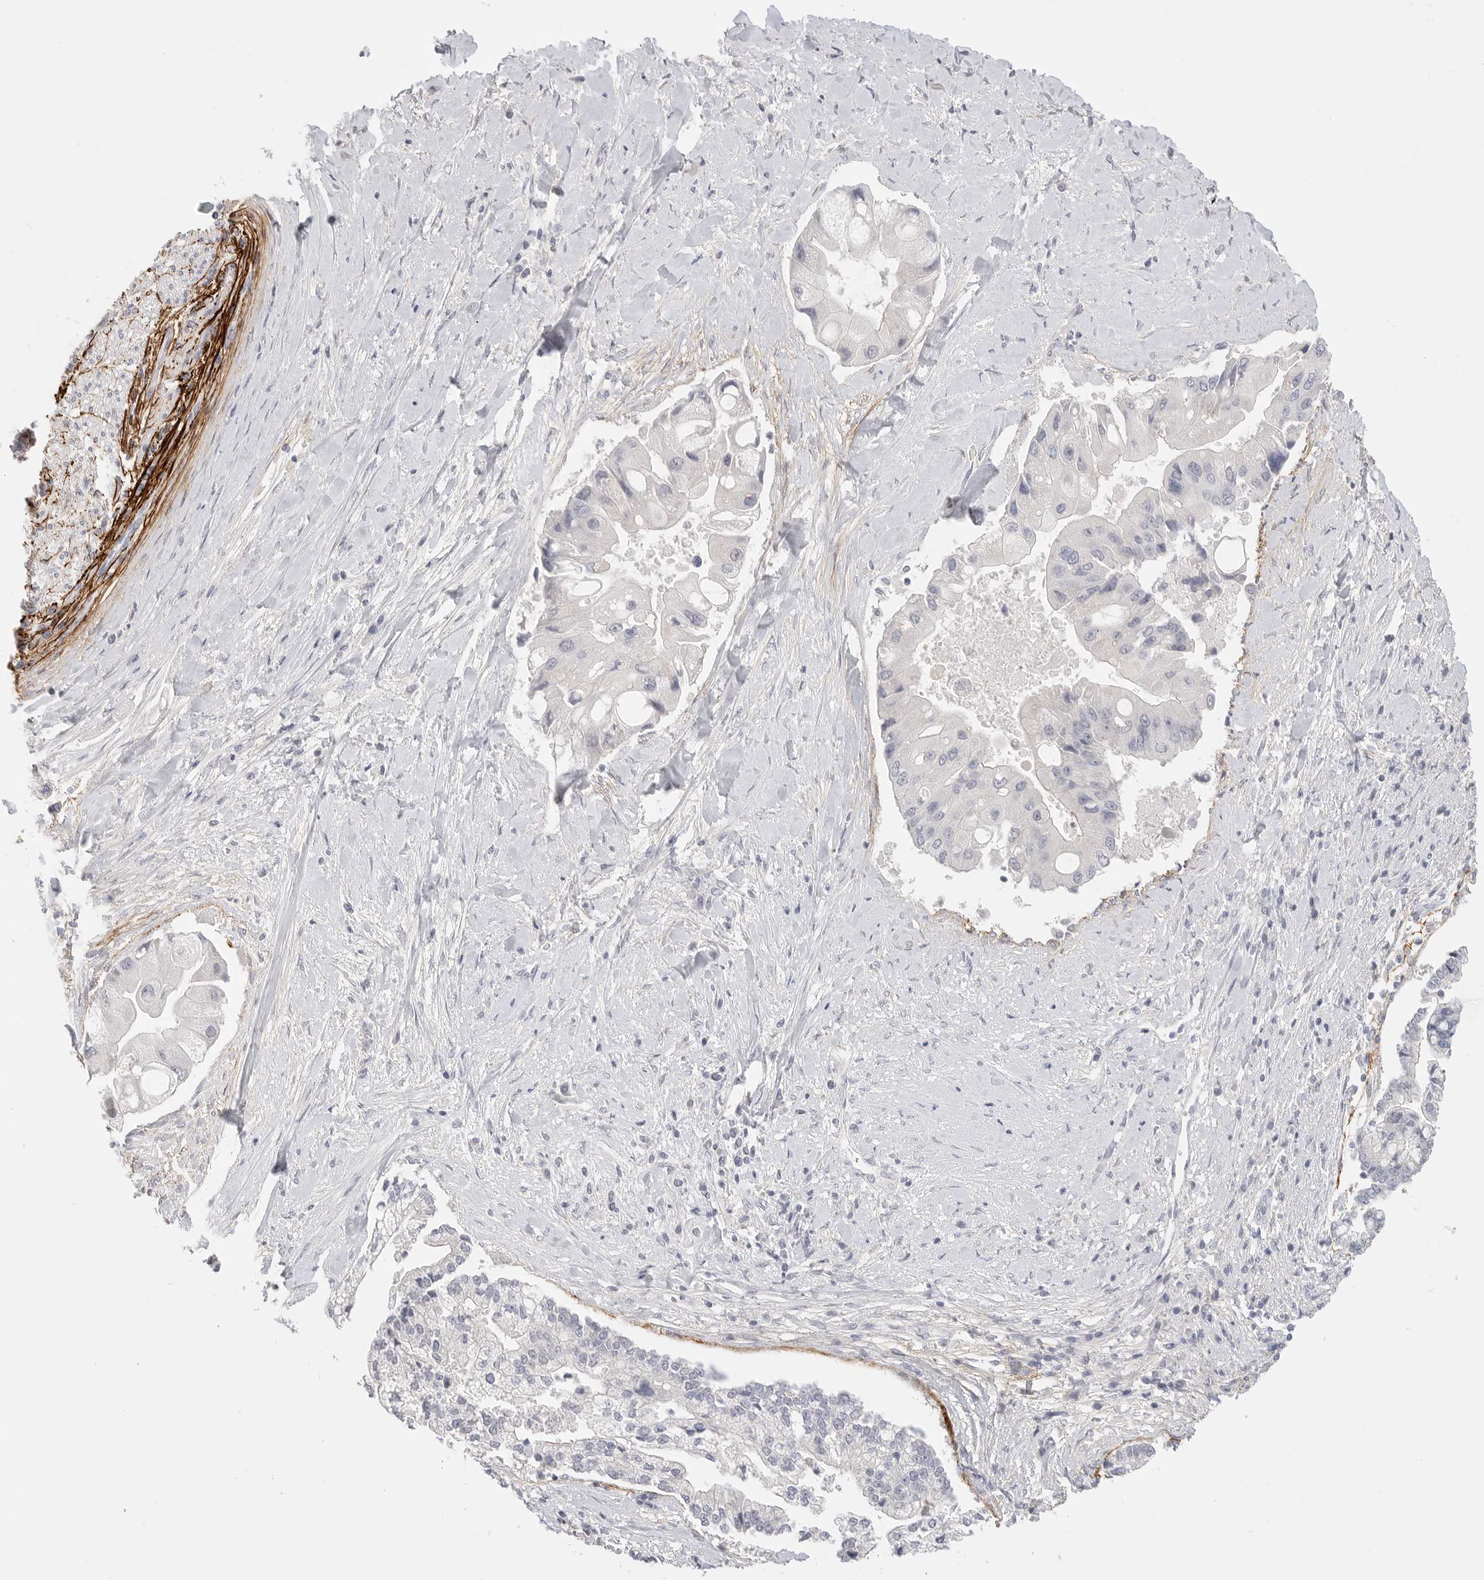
{"staining": {"intensity": "negative", "quantity": "none", "location": "none"}, "tissue": "liver cancer", "cell_type": "Tumor cells", "image_type": "cancer", "snomed": [{"axis": "morphology", "description": "Cholangiocarcinoma"}, {"axis": "topography", "description": "Liver"}], "caption": "The IHC photomicrograph has no significant expression in tumor cells of liver cancer tissue.", "gene": "FBN2", "patient": {"sex": "male", "age": 50}}